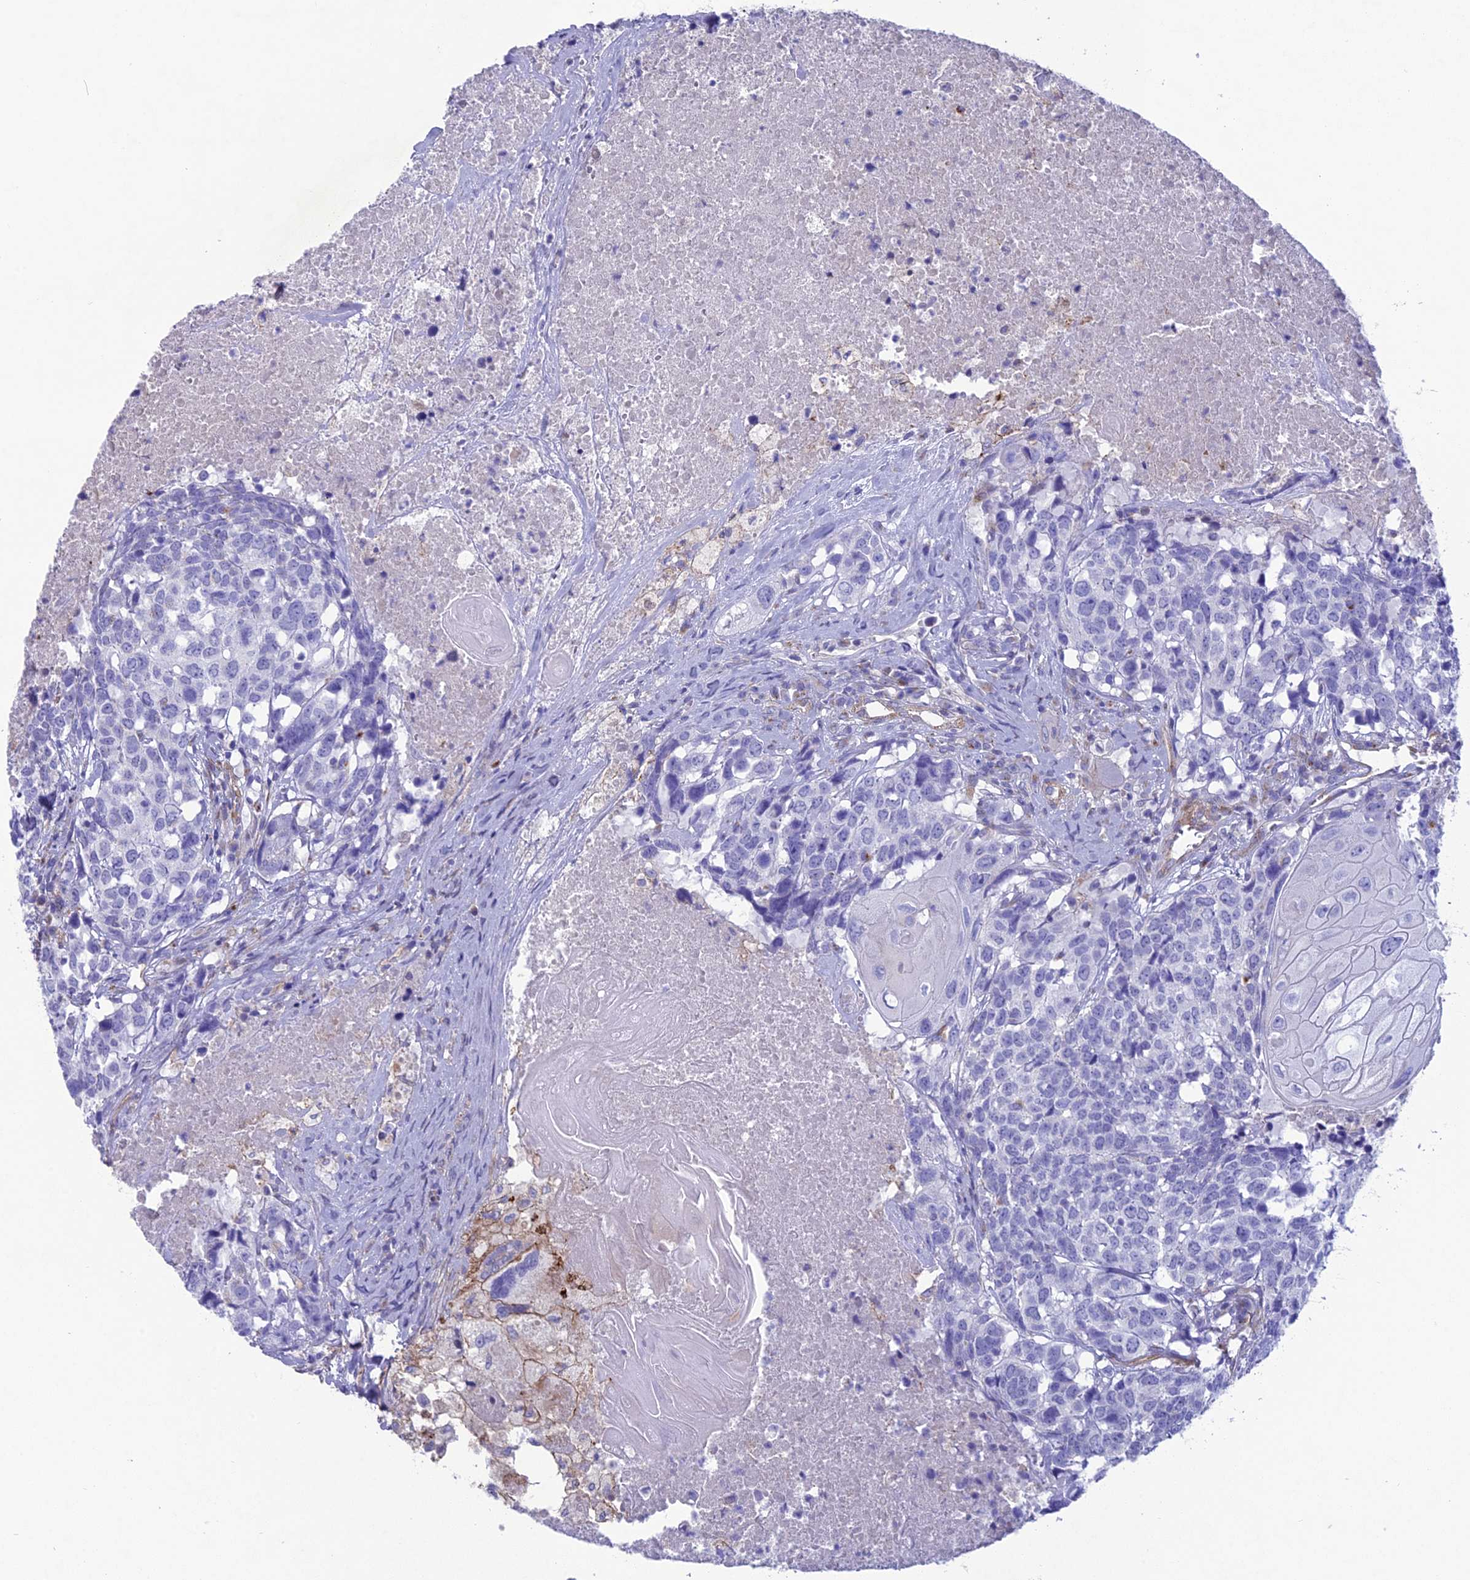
{"staining": {"intensity": "negative", "quantity": "none", "location": "none"}, "tissue": "head and neck cancer", "cell_type": "Tumor cells", "image_type": "cancer", "snomed": [{"axis": "morphology", "description": "Squamous cell carcinoma, NOS"}, {"axis": "topography", "description": "Head-Neck"}], "caption": "Micrograph shows no significant protein positivity in tumor cells of head and neck squamous cell carcinoma.", "gene": "TNS1", "patient": {"sex": "male", "age": 66}}